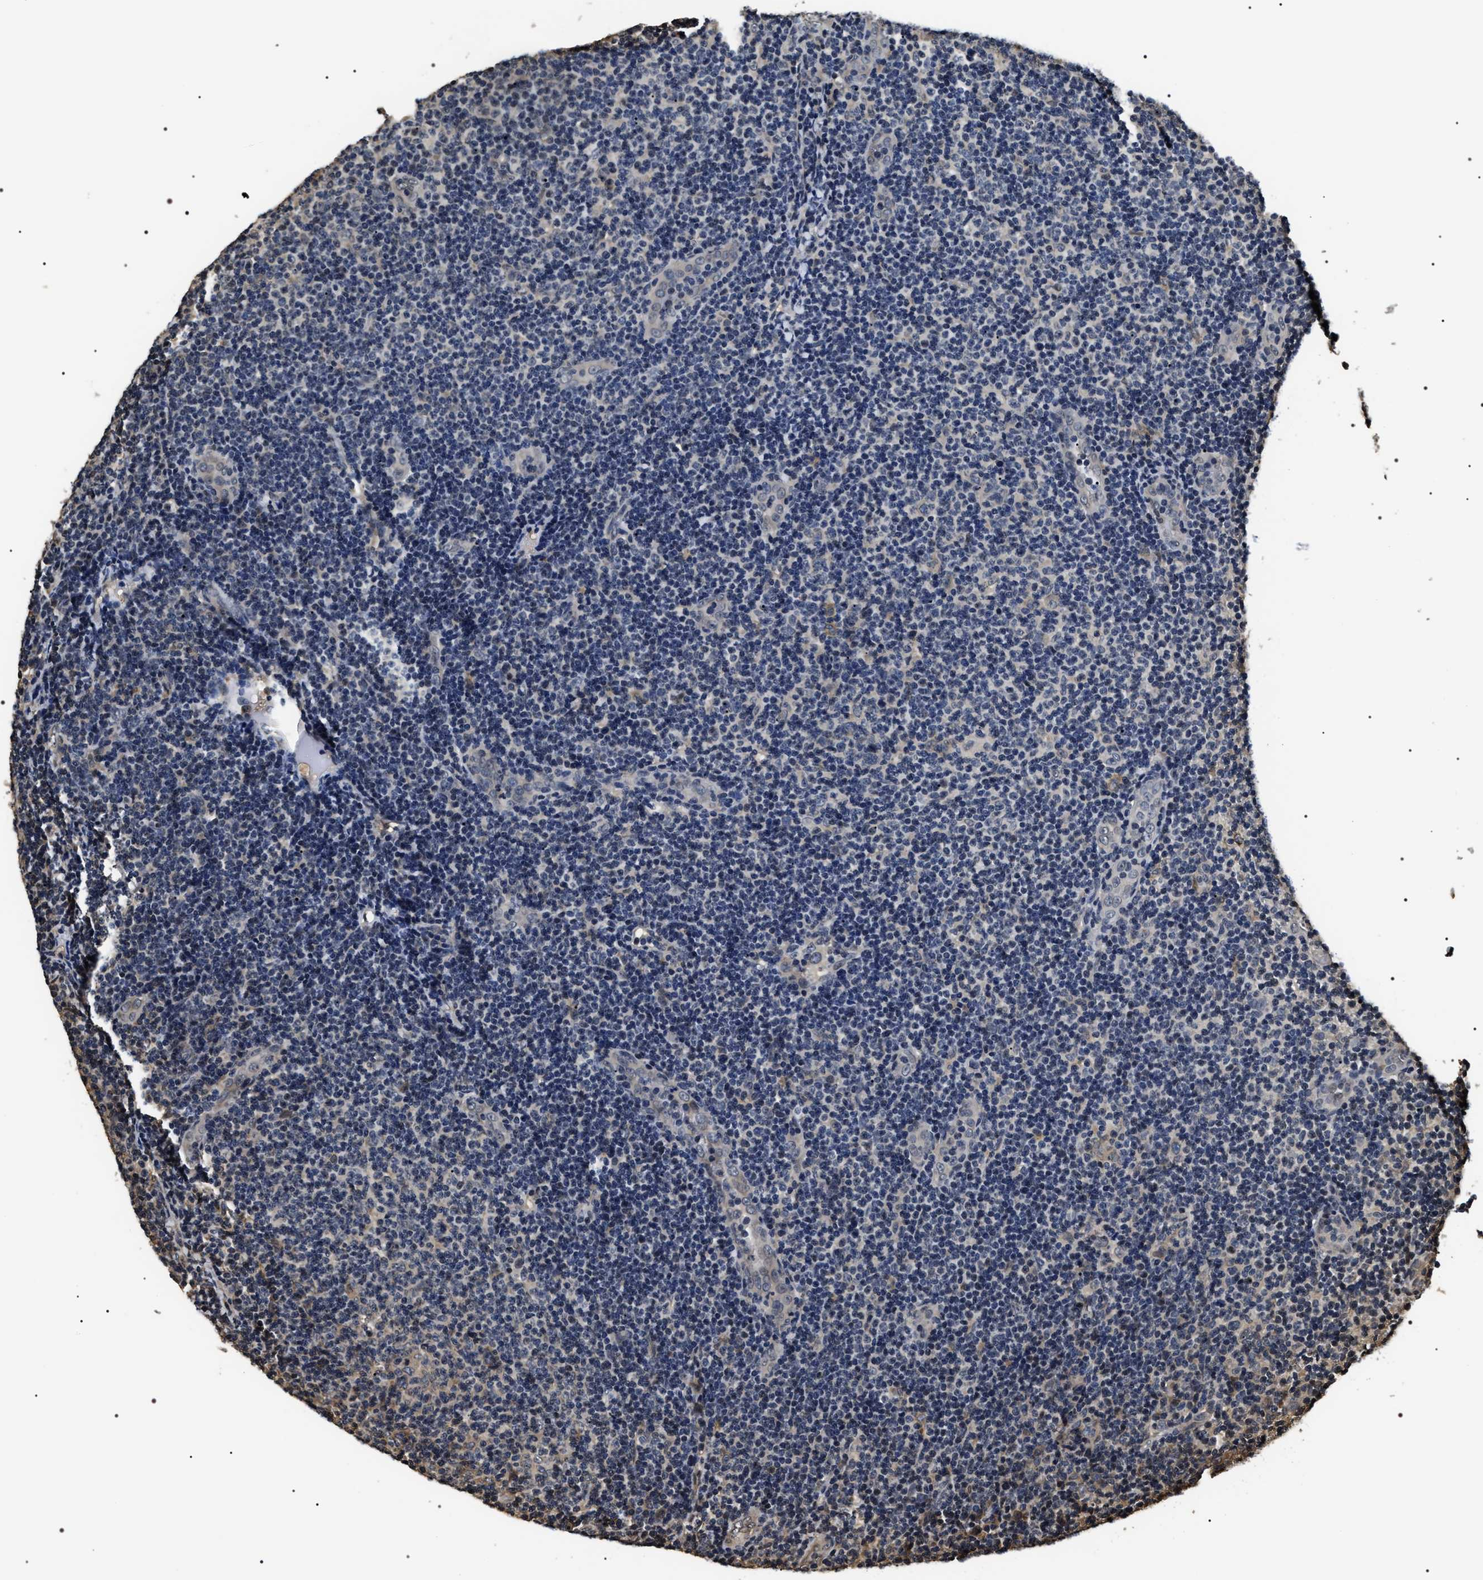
{"staining": {"intensity": "negative", "quantity": "none", "location": "none"}, "tissue": "lymphoma", "cell_type": "Tumor cells", "image_type": "cancer", "snomed": [{"axis": "morphology", "description": "Malignant lymphoma, non-Hodgkin's type, Low grade"}, {"axis": "topography", "description": "Lymph node"}], "caption": "The micrograph exhibits no staining of tumor cells in lymphoma. Nuclei are stained in blue.", "gene": "ARHGAP22", "patient": {"sex": "male", "age": 83}}